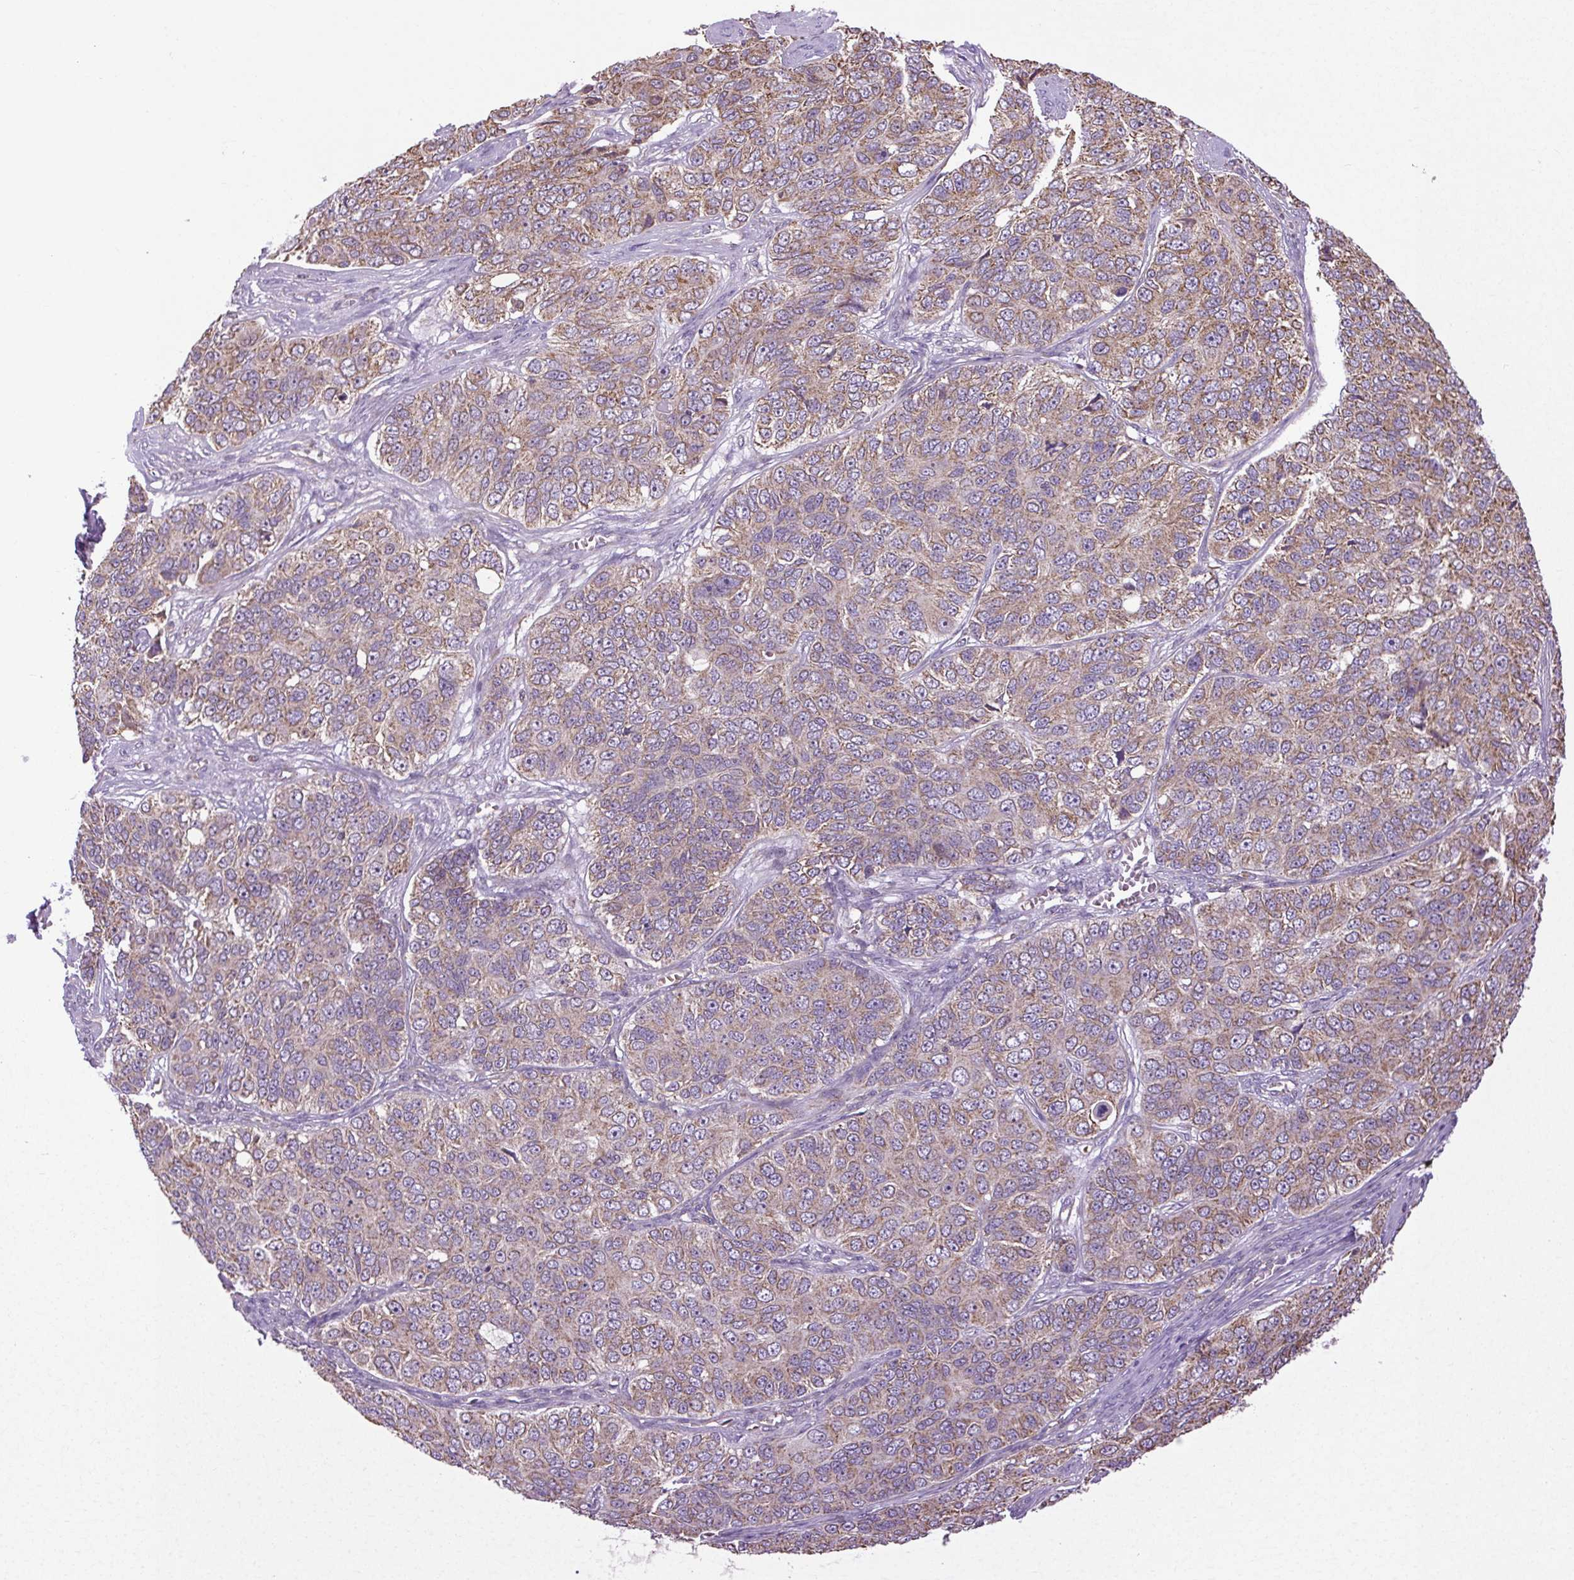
{"staining": {"intensity": "moderate", "quantity": ">75%", "location": "cytoplasmic/membranous"}, "tissue": "ovarian cancer", "cell_type": "Tumor cells", "image_type": "cancer", "snomed": [{"axis": "morphology", "description": "Carcinoma, endometroid"}, {"axis": "topography", "description": "Ovary"}], "caption": "This micrograph shows immunohistochemistry (IHC) staining of ovarian cancer (endometroid carcinoma), with medium moderate cytoplasmic/membranous staining in about >75% of tumor cells.", "gene": "PLCG1", "patient": {"sex": "female", "age": 51}}